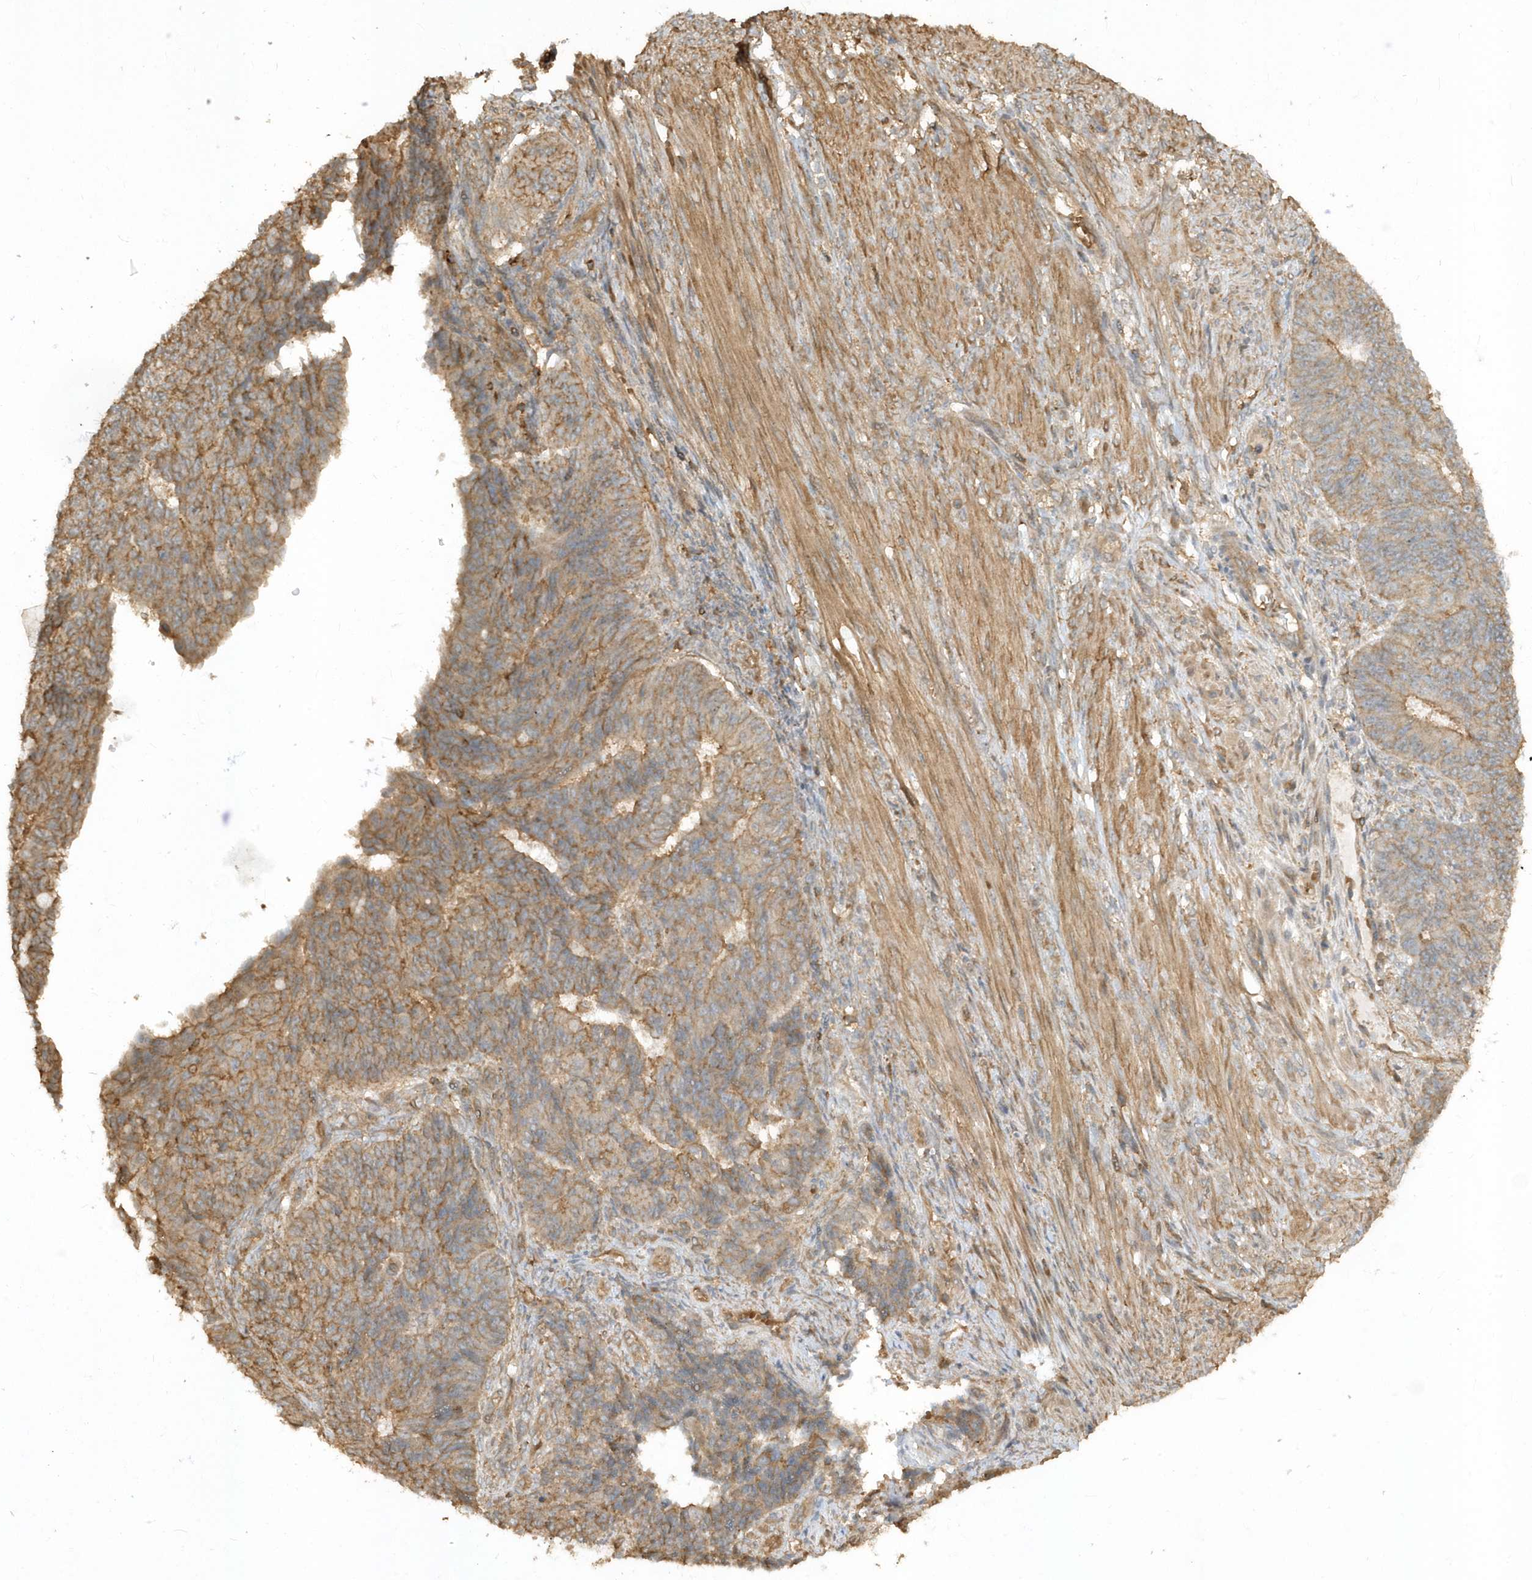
{"staining": {"intensity": "moderate", "quantity": ">75%", "location": "cytoplasmic/membranous"}, "tissue": "endometrial cancer", "cell_type": "Tumor cells", "image_type": "cancer", "snomed": [{"axis": "morphology", "description": "Adenocarcinoma, NOS"}, {"axis": "topography", "description": "Endometrium"}], "caption": "This histopathology image displays immunohistochemistry (IHC) staining of endometrial cancer (adenocarcinoma), with medium moderate cytoplasmic/membranous expression in approximately >75% of tumor cells.", "gene": "ZBTB8A", "patient": {"sex": "female", "age": 32}}